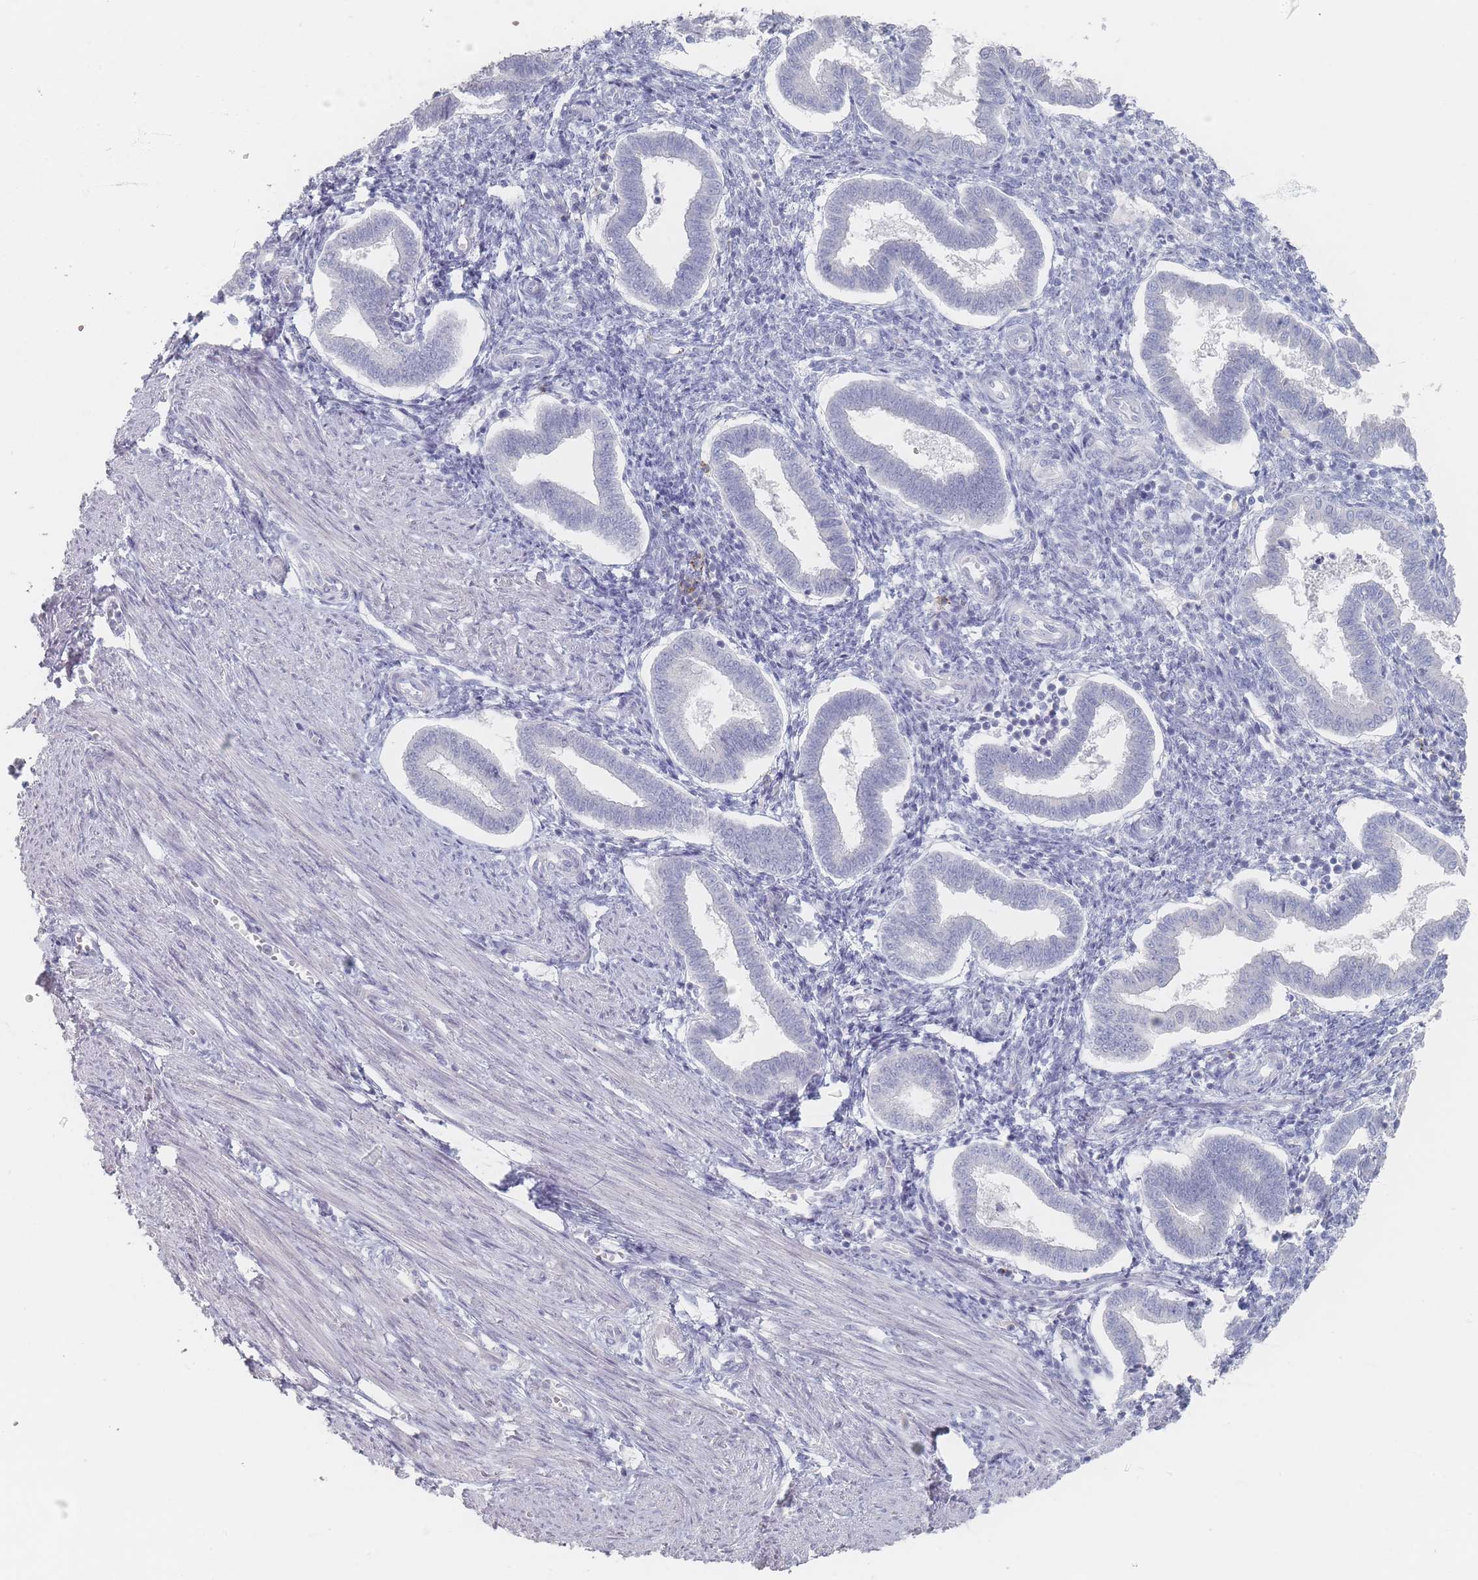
{"staining": {"intensity": "negative", "quantity": "none", "location": "none"}, "tissue": "endometrium", "cell_type": "Cells in endometrial stroma", "image_type": "normal", "snomed": [{"axis": "morphology", "description": "Normal tissue, NOS"}, {"axis": "topography", "description": "Endometrium"}], "caption": "High magnification brightfield microscopy of unremarkable endometrium stained with DAB (brown) and counterstained with hematoxylin (blue): cells in endometrial stroma show no significant staining.", "gene": "CD37", "patient": {"sex": "female", "age": 24}}